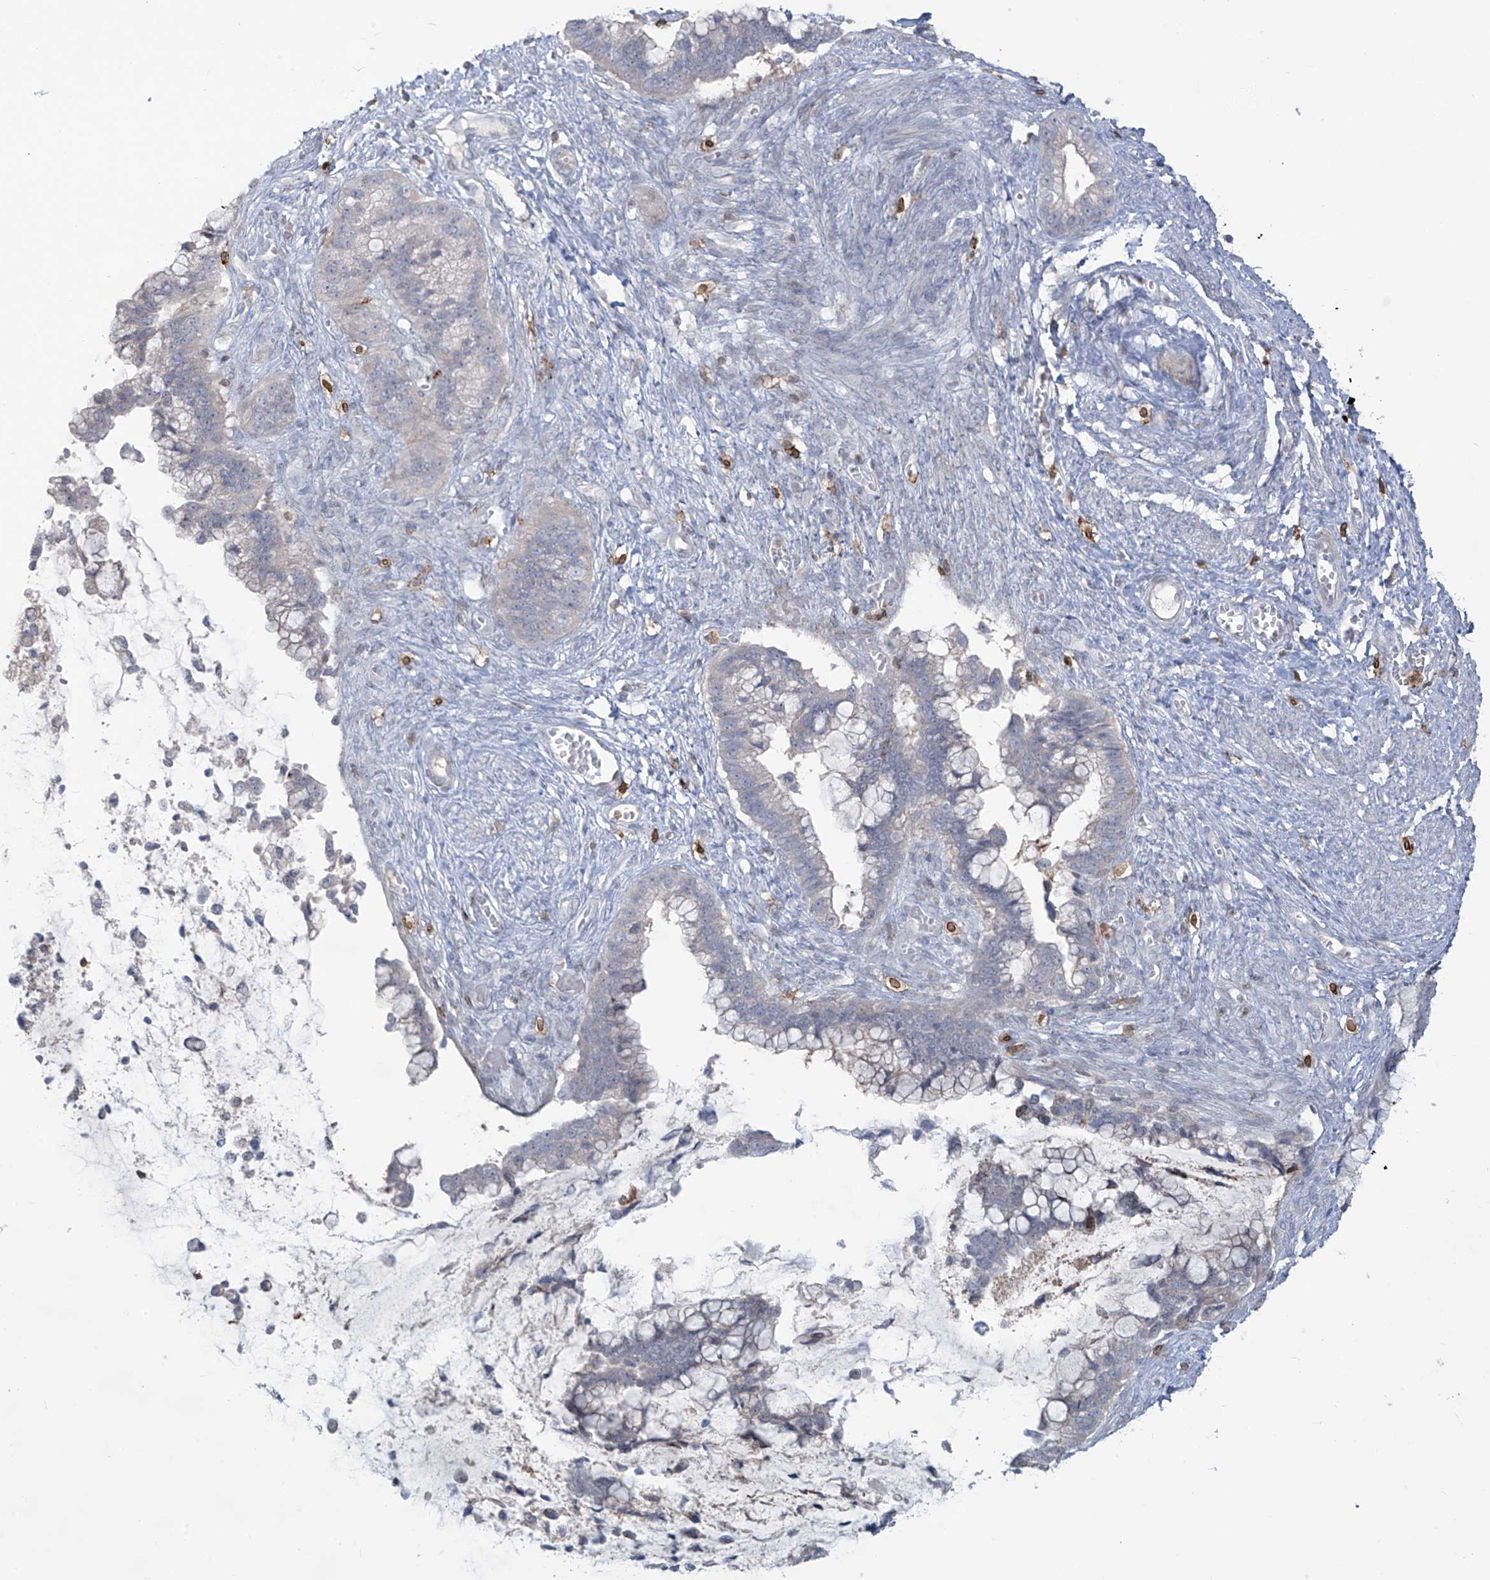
{"staining": {"intensity": "negative", "quantity": "none", "location": "none"}, "tissue": "cervical cancer", "cell_type": "Tumor cells", "image_type": "cancer", "snomed": [{"axis": "morphology", "description": "Adenocarcinoma, NOS"}, {"axis": "topography", "description": "Cervix"}], "caption": "IHC photomicrograph of human cervical cancer (adenocarcinoma) stained for a protein (brown), which exhibits no positivity in tumor cells.", "gene": "NOTO", "patient": {"sex": "female", "age": 44}}